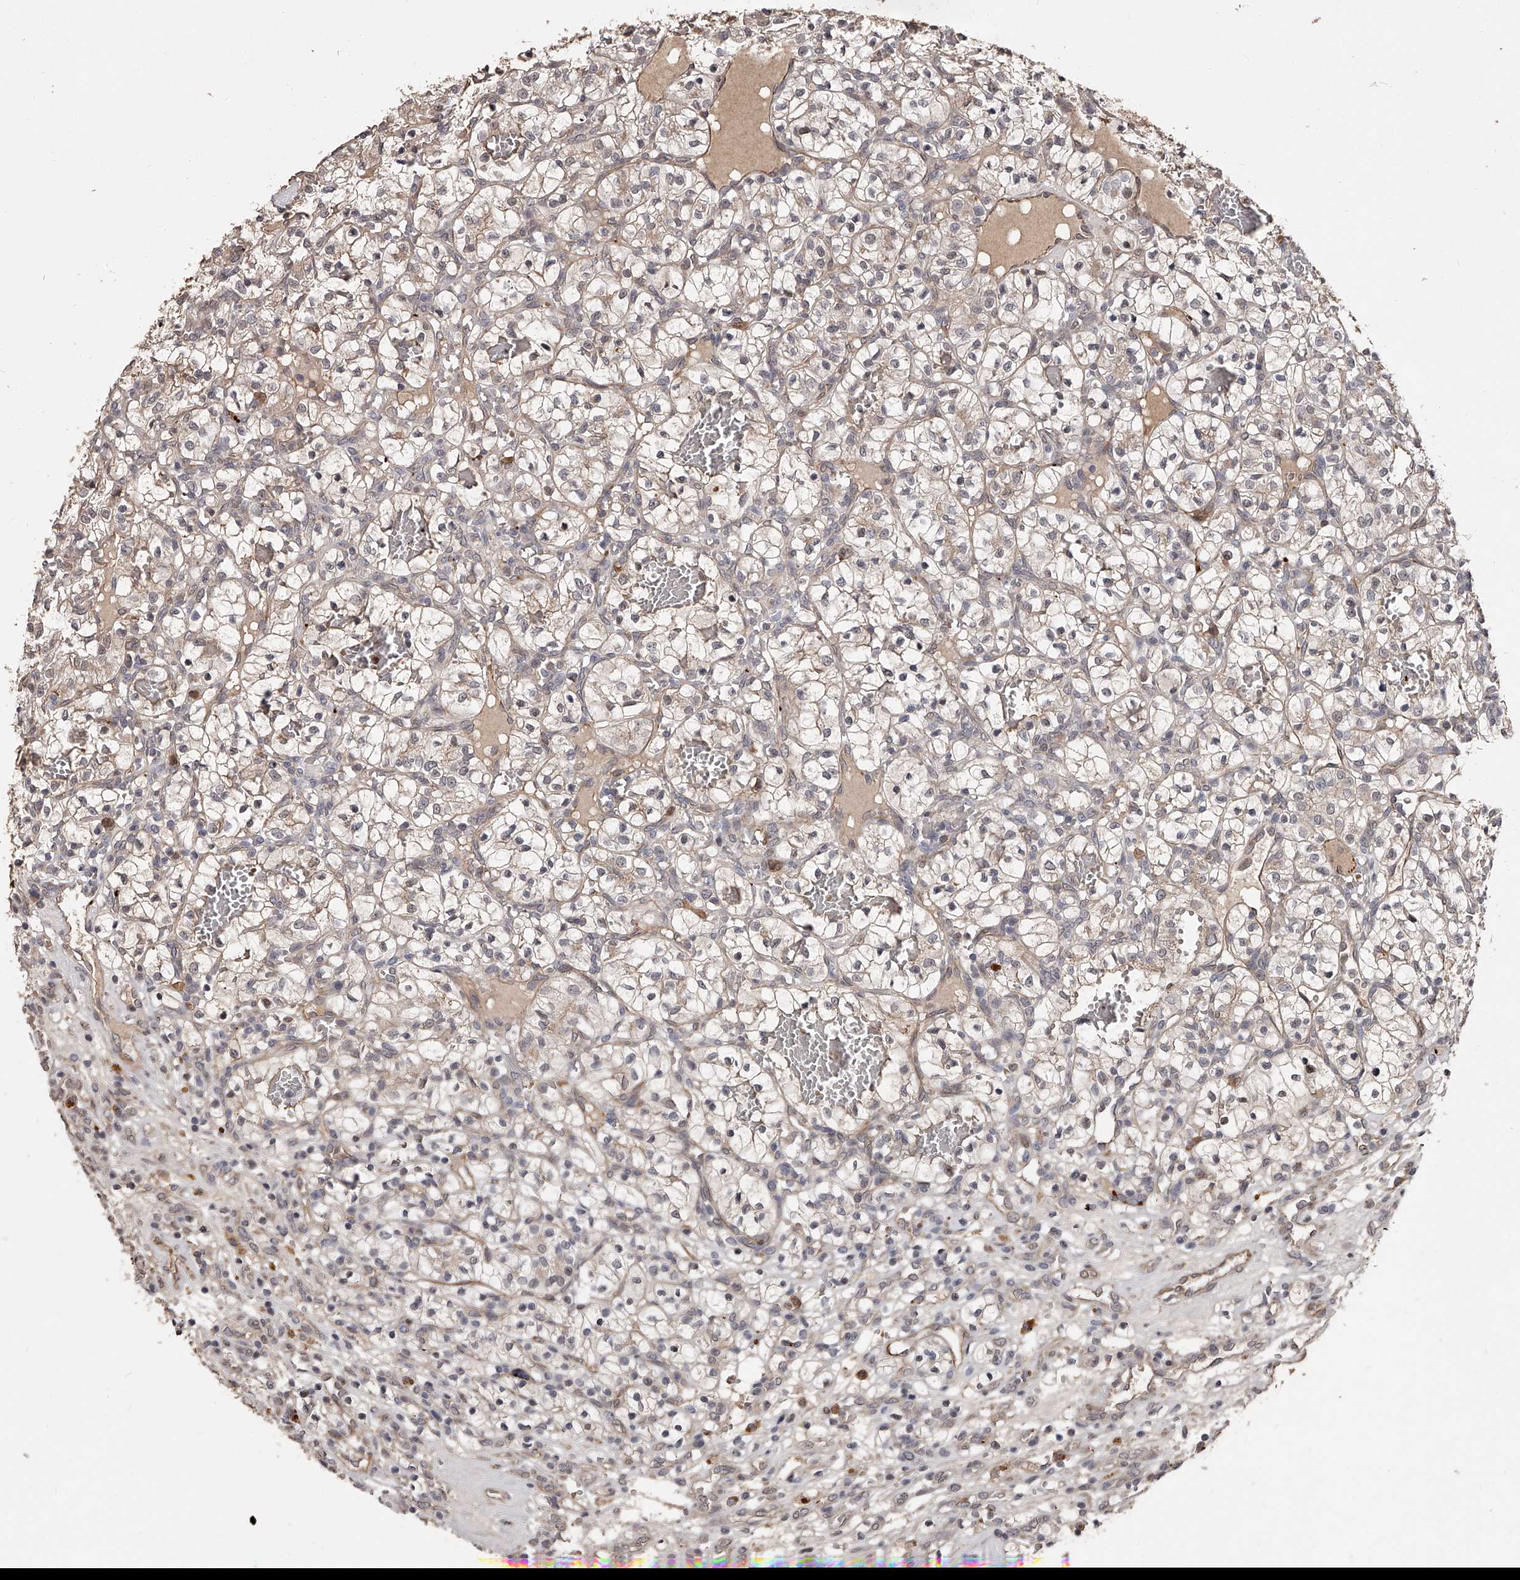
{"staining": {"intensity": "weak", "quantity": "25%-75%", "location": "cytoplasmic/membranous"}, "tissue": "renal cancer", "cell_type": "Tumor cells", "image_type": "cancer", "snomed": [{"axis": "morphology", "description": "Adenocarcinoma, NOS"}, {"axis": "topography", "description": "Kidney"}], "caption": "An immunohistochemistry histopathology image of tumor tissue is shown. Protein staining in brown shows weak cytoplasmic/membranous positivity in renal cancer (adenocarcinoma) within tumor cells.", "gene": "URGCP", "patient": {"sex": "female", "age": 57}}